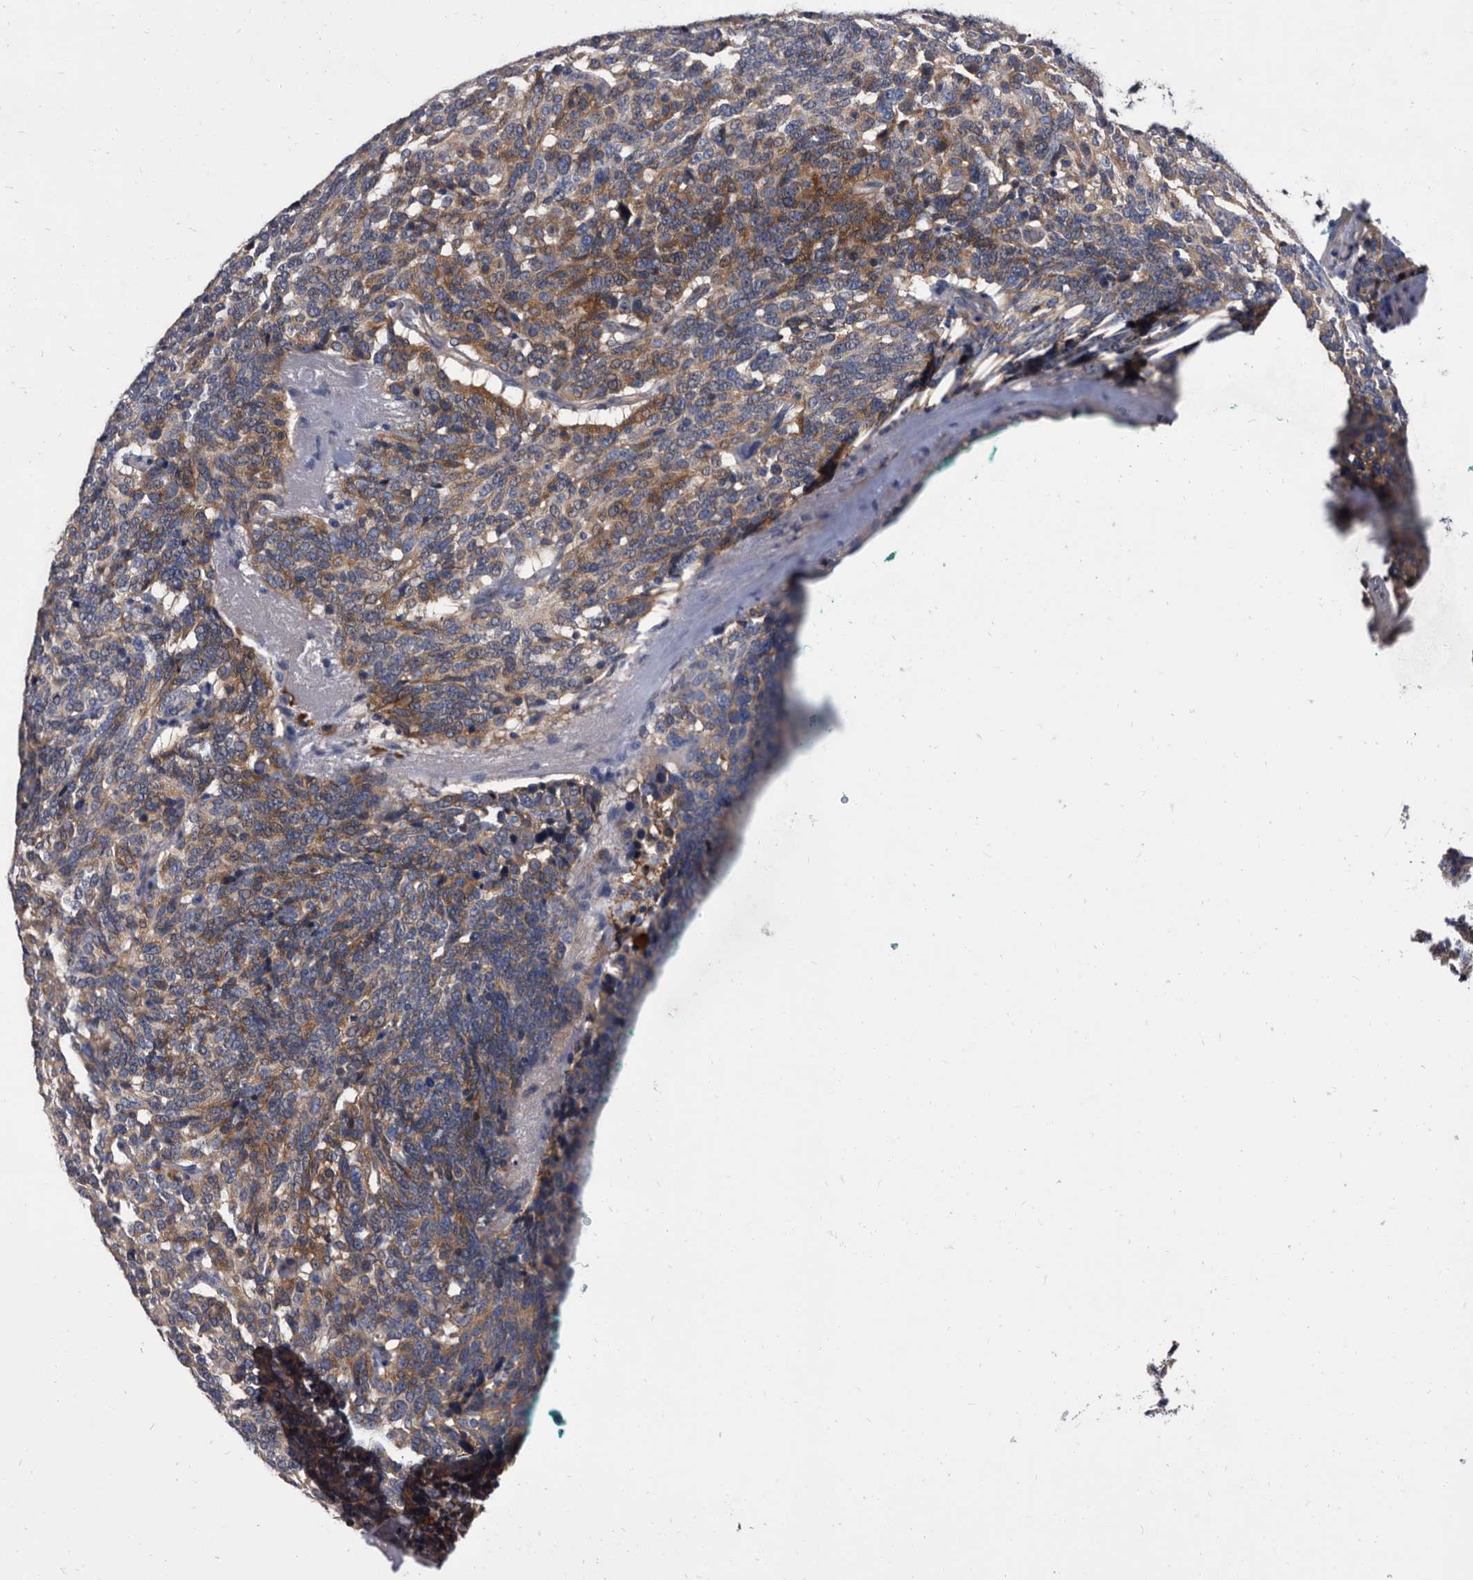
{"staining": {"intensity": "weak", "quantity": ">75%", "location": "cytoplasmic/membranous"}, "tissue": "carcinoid", "cell_type": "Tumor cells", "image_type": "cancer", "snomed": [{"axis": "morphology", "description": "Carcinoid, malignant, NOS"}, {"axis": "topography", "description": "Lung"}], "caption": "Carcinoid stained for a protein exhibits weak cytoplasmic/membranous positivity in tumor cells.", "gene": "DTNBP1", "patient": {"sex": "female", "age": 46}}